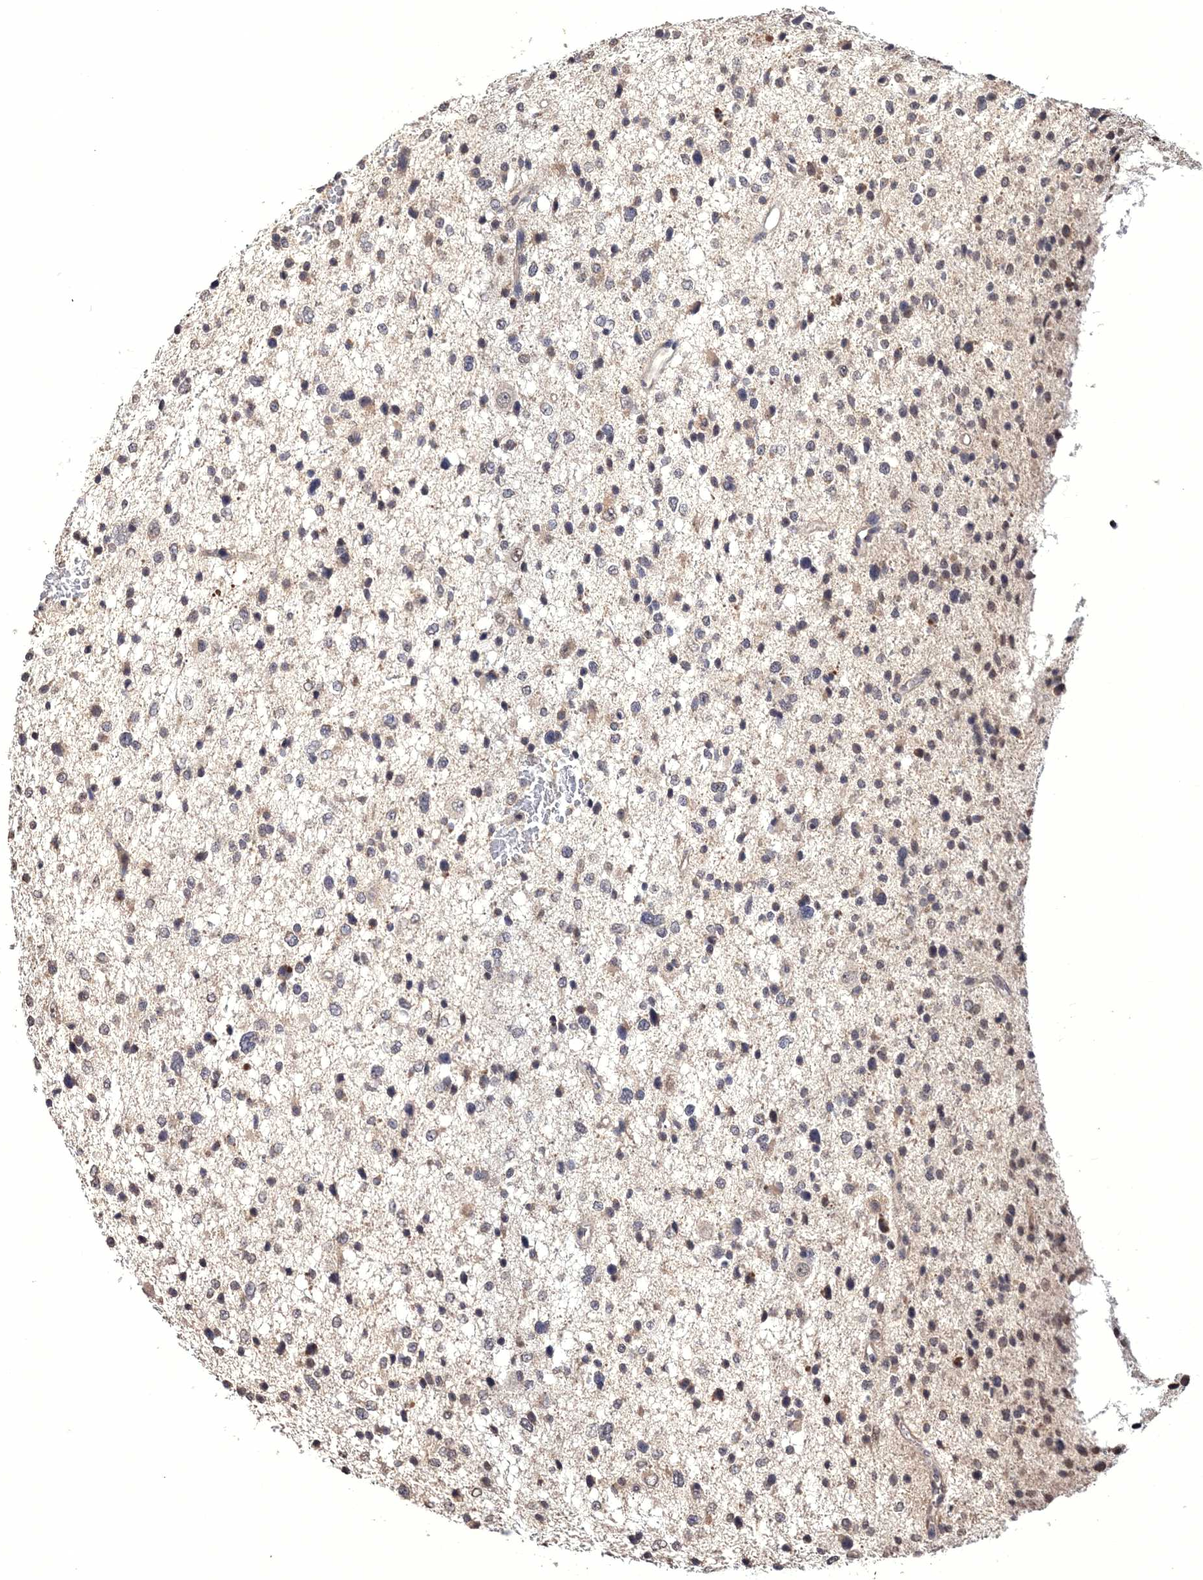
{"staining": {"intensity": "weak", "quantity": "25%-75%", "location": "nuclear"}, "tissue": "glioma", "cell_type": "Tumor cells", "image_type": "cancer", "snomed": [{"axis": "morphology", "description": "Glioma, malignant, Low grade"}, {"axis": "topography", "description": "Brain"}], "caption": "Protein analysis of glioma tissue displays weak nuclear staining in about 25%-75% of tumor cells.", "gene": "GPN1", "patient": {"sex": "female", "age": 37}}